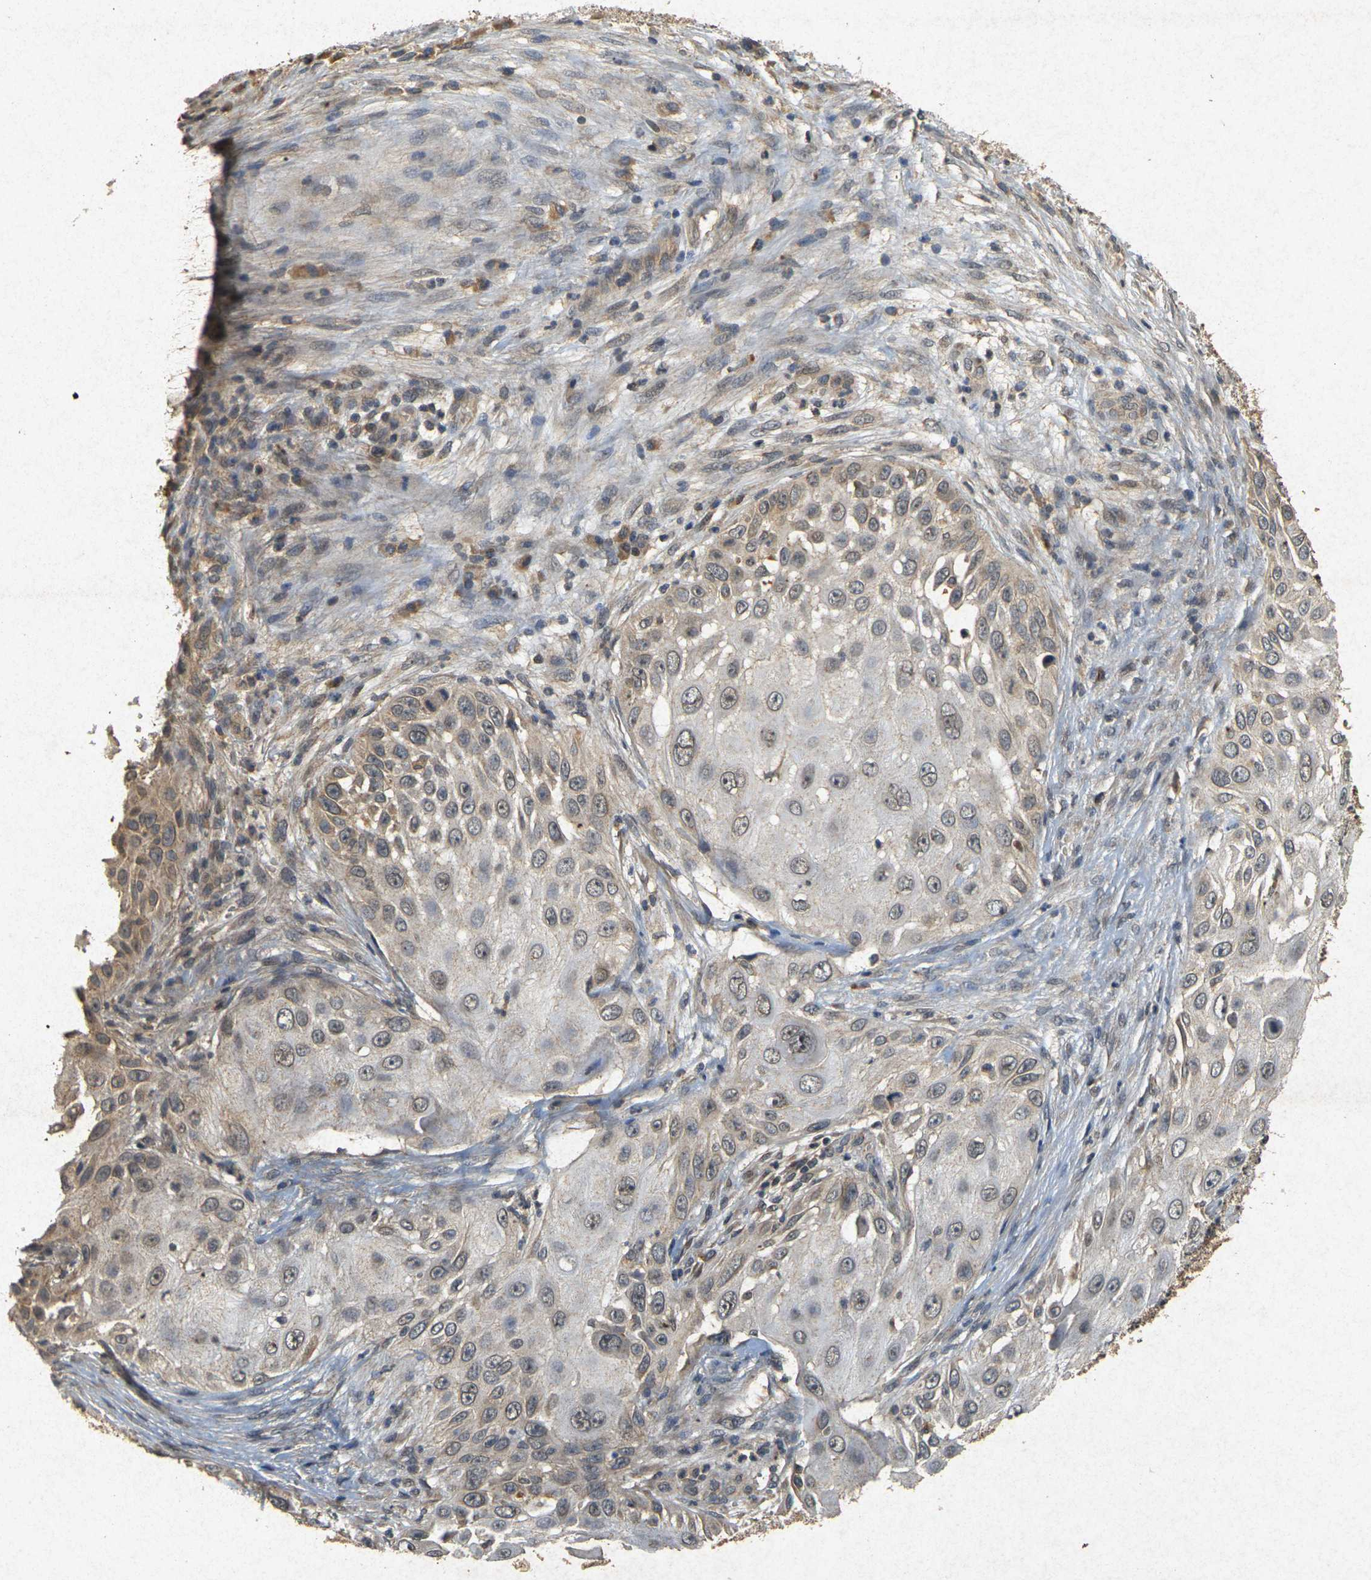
{"staining": {"intensity": "weak", "quantity": "25%-75%", "location": "cytoplasmic/membranous"}, "tissue": "skin cancer", "cell_type": "Tumor cells", "image_type": "cancer", "snomed": [{"axis": "morphology", "description": "Squamous cell carcinoma, NOS"}, {"axis": "topography", "description": "Skin"}], "caption": "IHC histopathology image of neoplastic tissue: human skin cancer (squamous cell carcinoma) stained using IHC reveals low levels of weak protein expression localized specifically in the cytoplasmic/membranous of tumor cells, appearing as a cytoplasmic/membranous brown color.", "gene": "ERN1", "patient": {"sex": "female", "age": 44}}